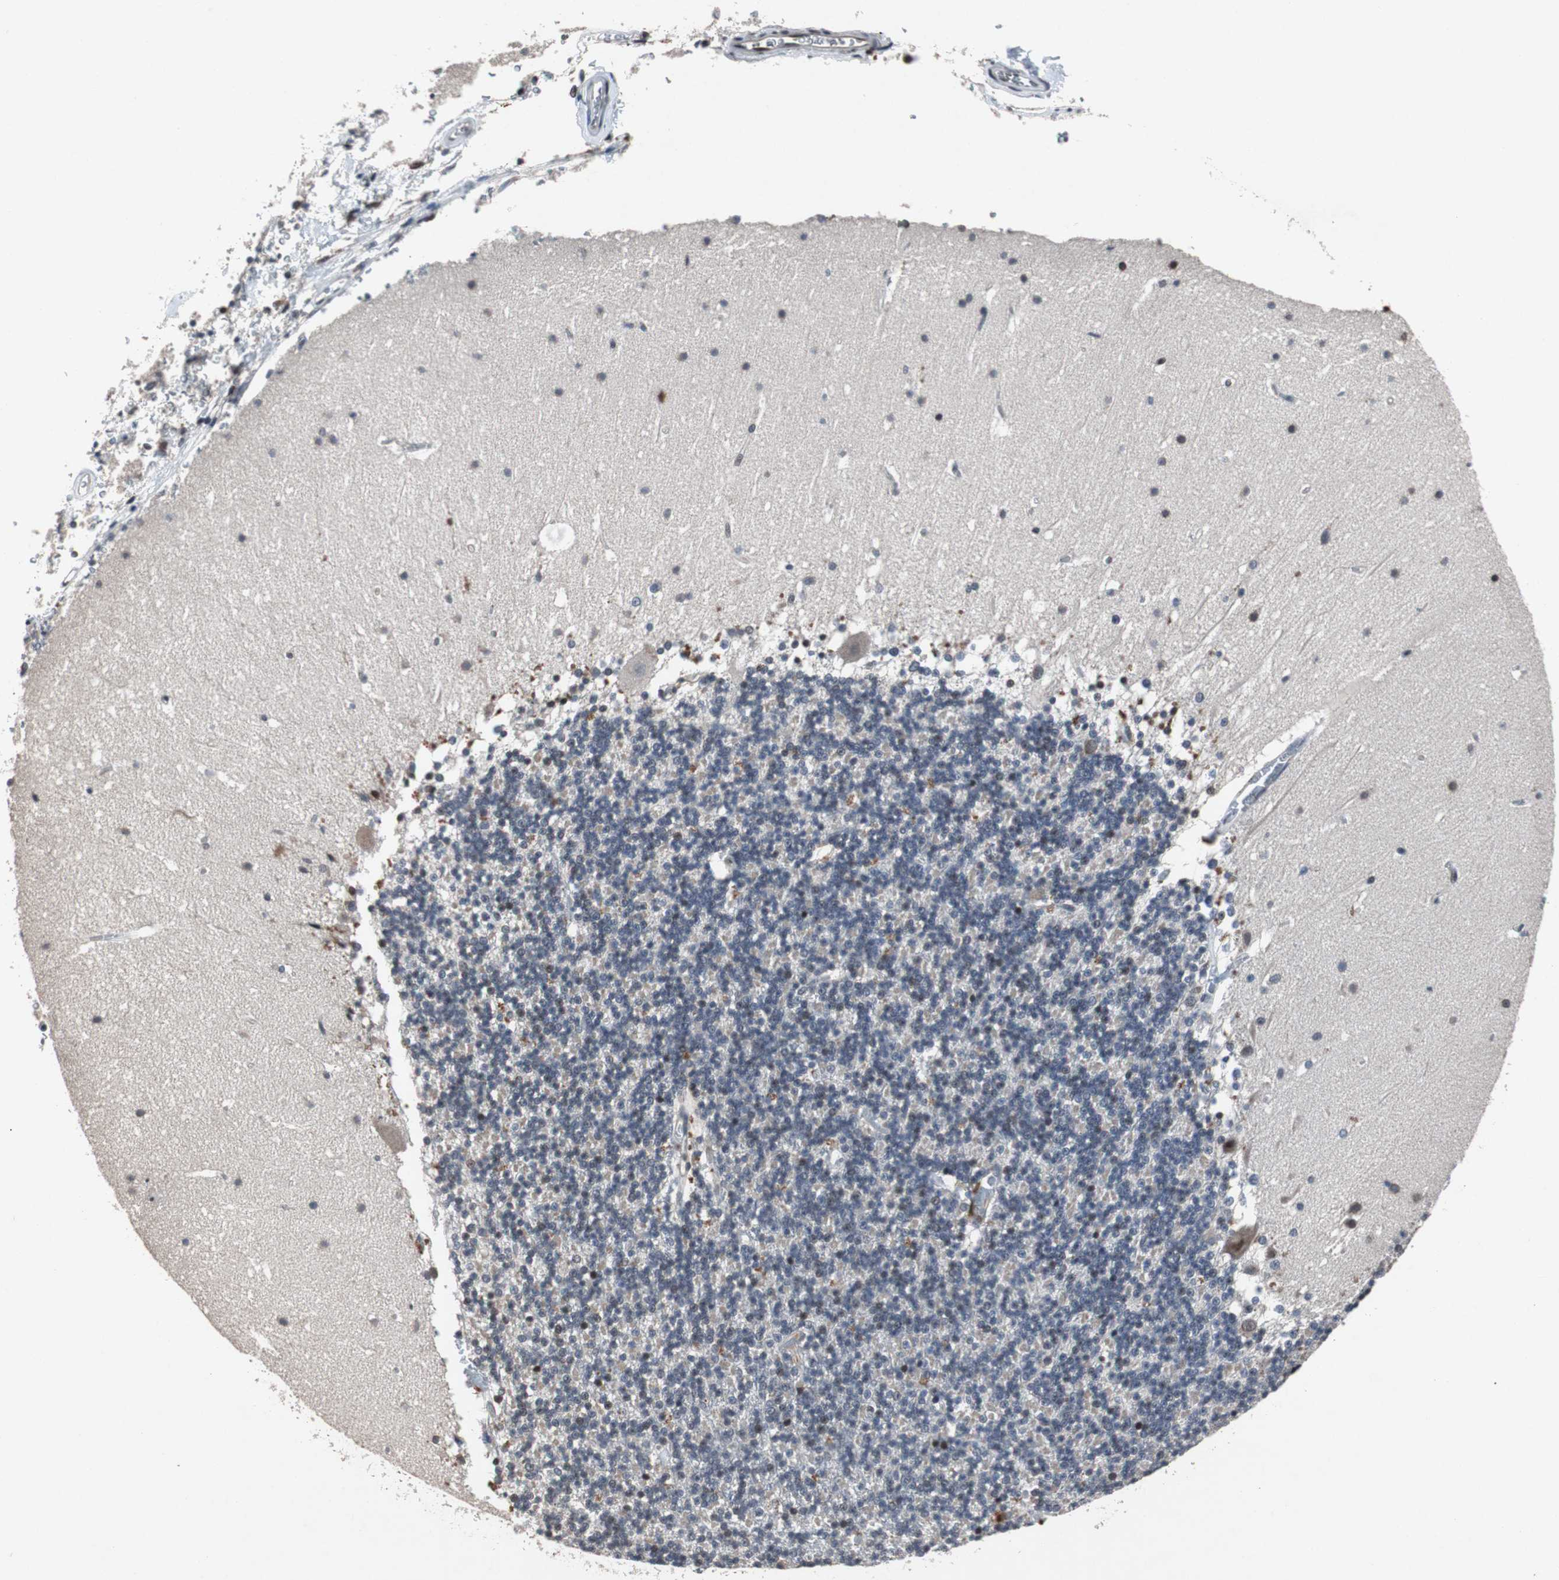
{"staining": {"intensity": "weak", "quantity": "25%-75%", "location": "nuclear"}, "tissue": "cerebellum", "cell_type": "Cells in granular layer", "image_type": "normal", "snomed": [{"axis": "morphology", "description": "Normal tissue, NOS"}, {"axis": "topography", "description": "Cerebellum"}], "caption": "Cerebellum was stained to show a protein in brown. There is low levels of weak nuclear positivity in approximately 25%-75% of cells in granular layer. The protein is stained brown, and the nuclei are stained in blue (DAB (3,3'-diaminobenzidine) IHC with brightfield microscopy, high magnification).", "gene": "TP63", "patient": {"sex": "female", "age": 19}}